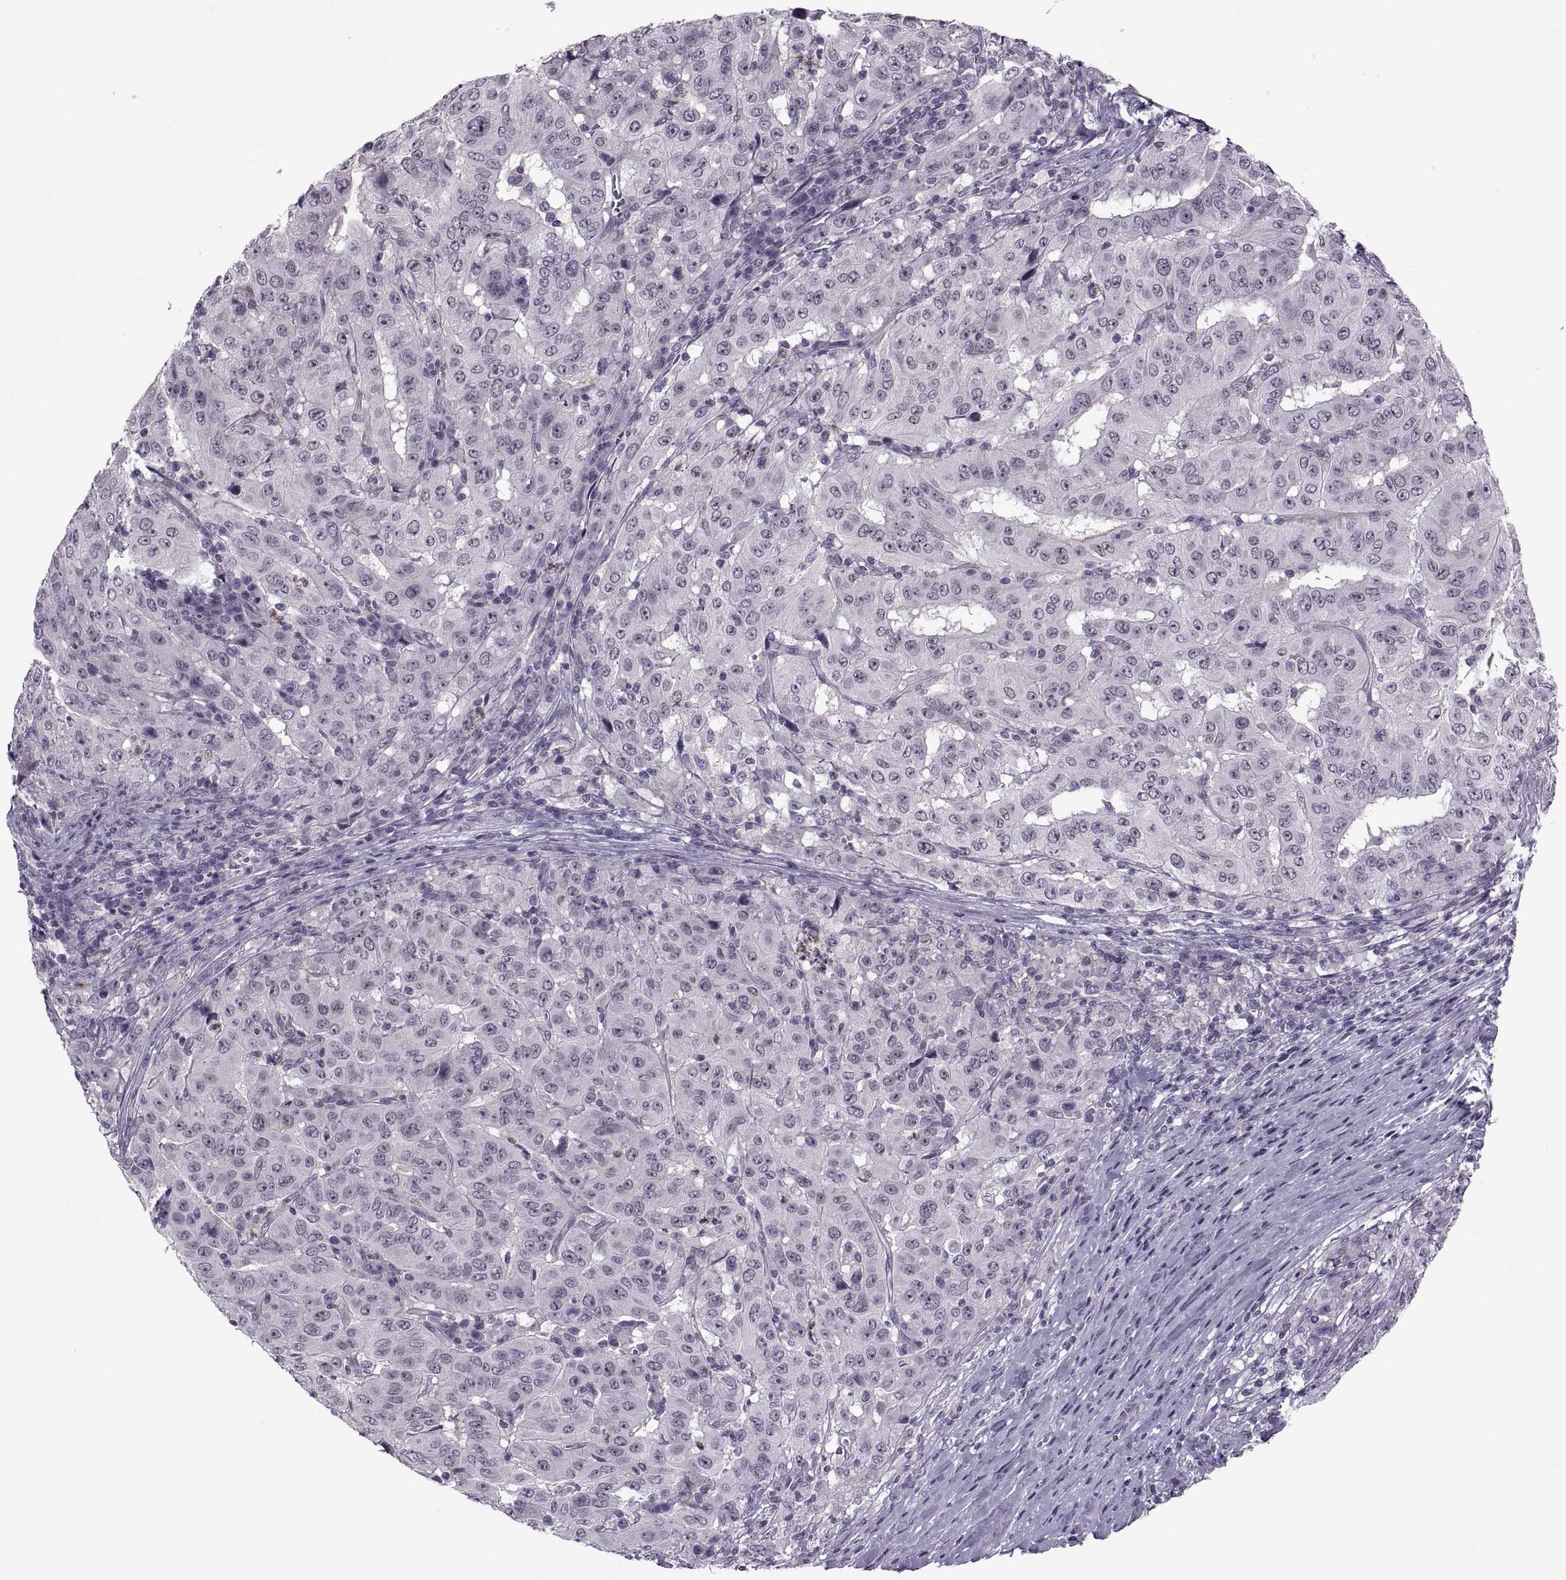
{"staining": {"intensity": "negative", "quantity": "none", "location": "none"}, "tissue": "pancreatic cancer", "cell_type": "Tumor cells", "image_type": "cancer", "snomed": [{"axis": "morphology", "description": "Adenocarcinoma, NOS"}, {"axis": "topography", "description": "Pancreas"}], "caption": "High magnification brightfield microscopy of pancreatic cancer stained with DAB (3,3'-diaminobenzidine) (brown) and counterstained with hematoxylin (blue): tumor cells show no significant positivity.", "gene": "ODF3", "patient": {"sex": "male", "age": 63}}